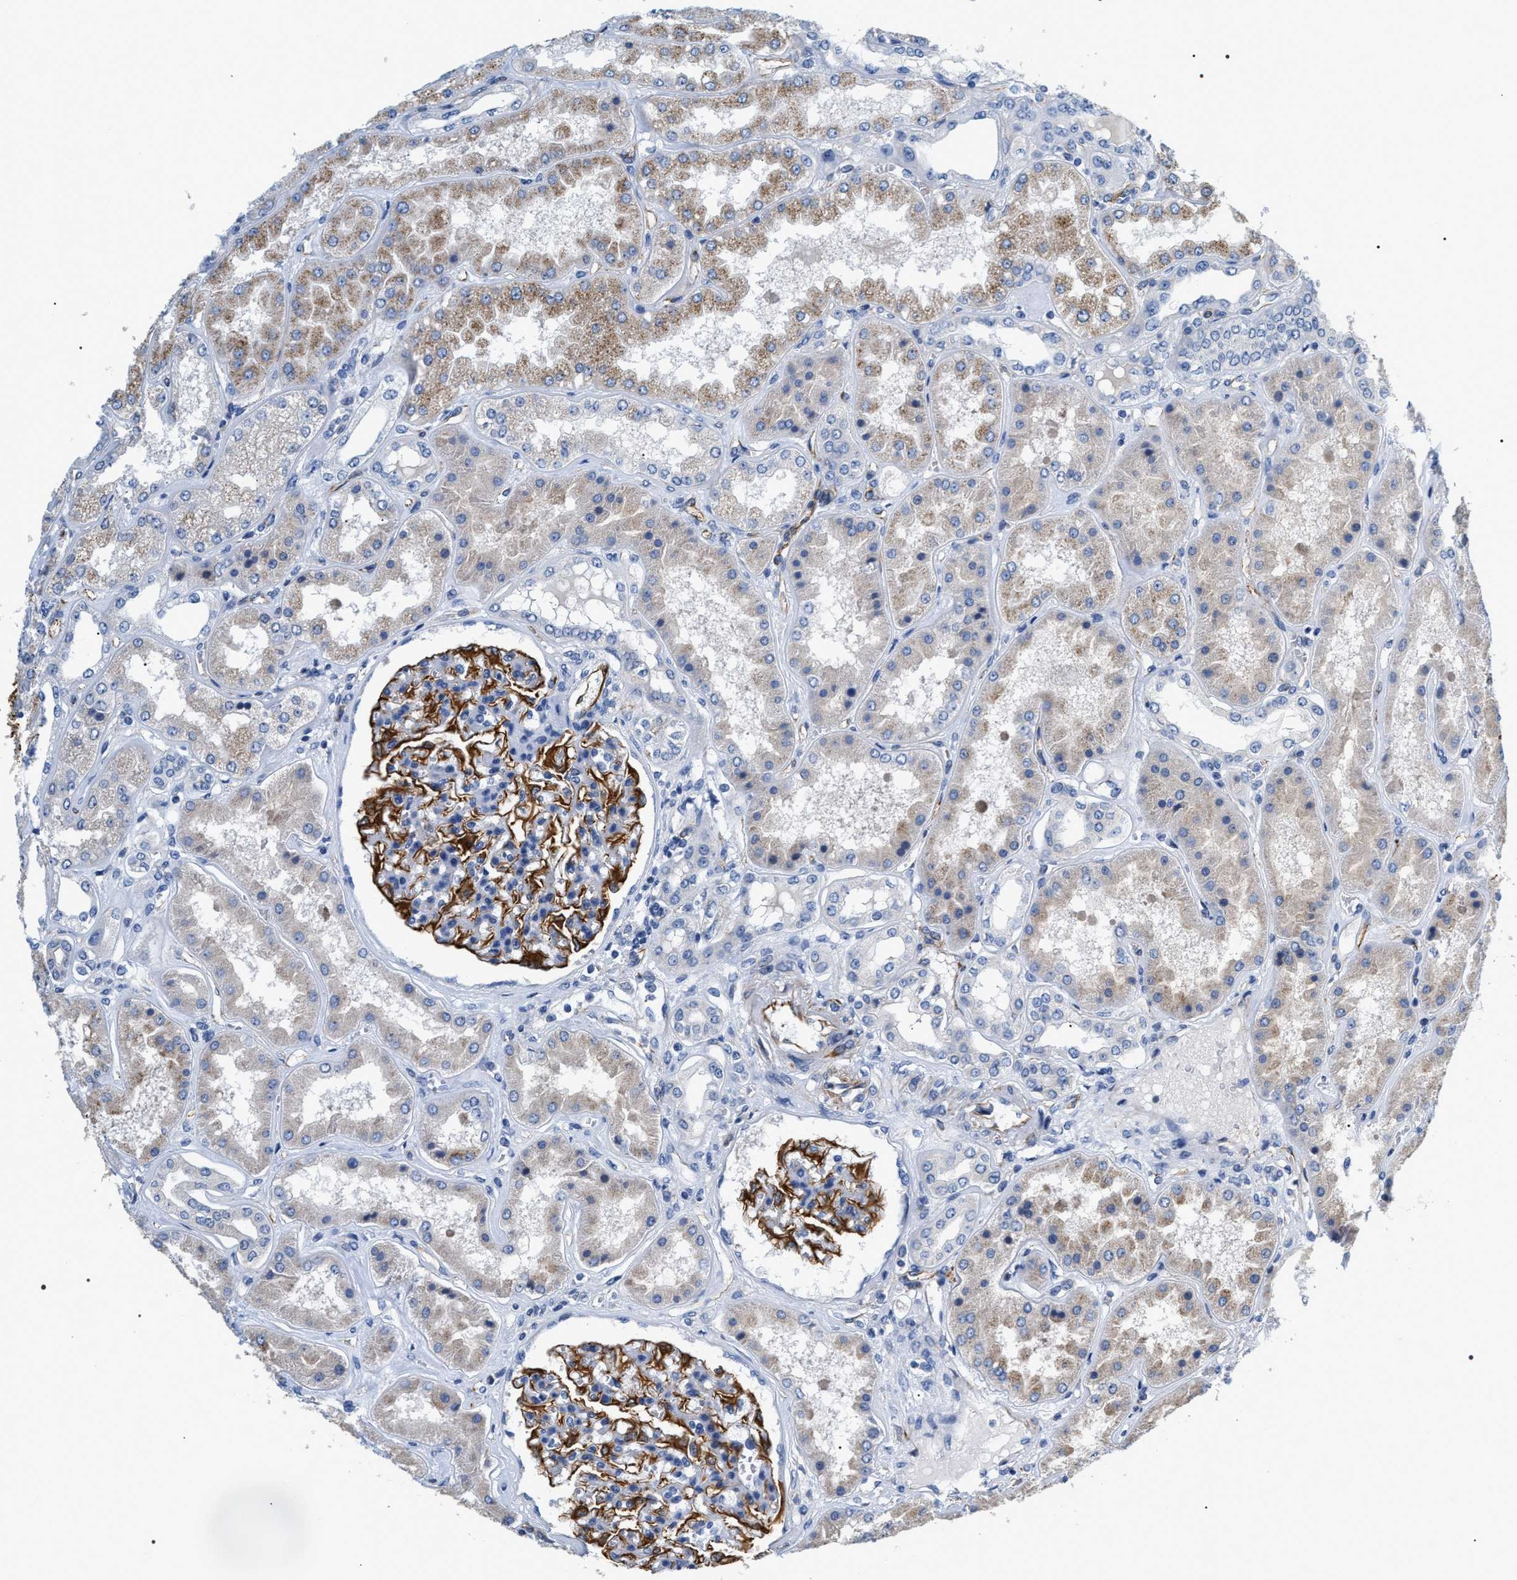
{"staining": {"intensity": "strong", "quantity": "25%-75%", "location": "cytoplasmic/membranous"}, "tissue": "kidney", "cell_type": "Cells in glomeruli", "image_type": "normal", "snomed": [{"axis": "morphology", "description": "Normal tissue, NOS"}, {"axis": "topography", "description": "Kidney"}], "caption": "Cells in glomeruli show strong cytoplasmic/membranous positivity in approximately 25%-75% of cells in benign kidney.", "gene": "PKD1L1", "patient": {"sex": "female", "age": 56}}